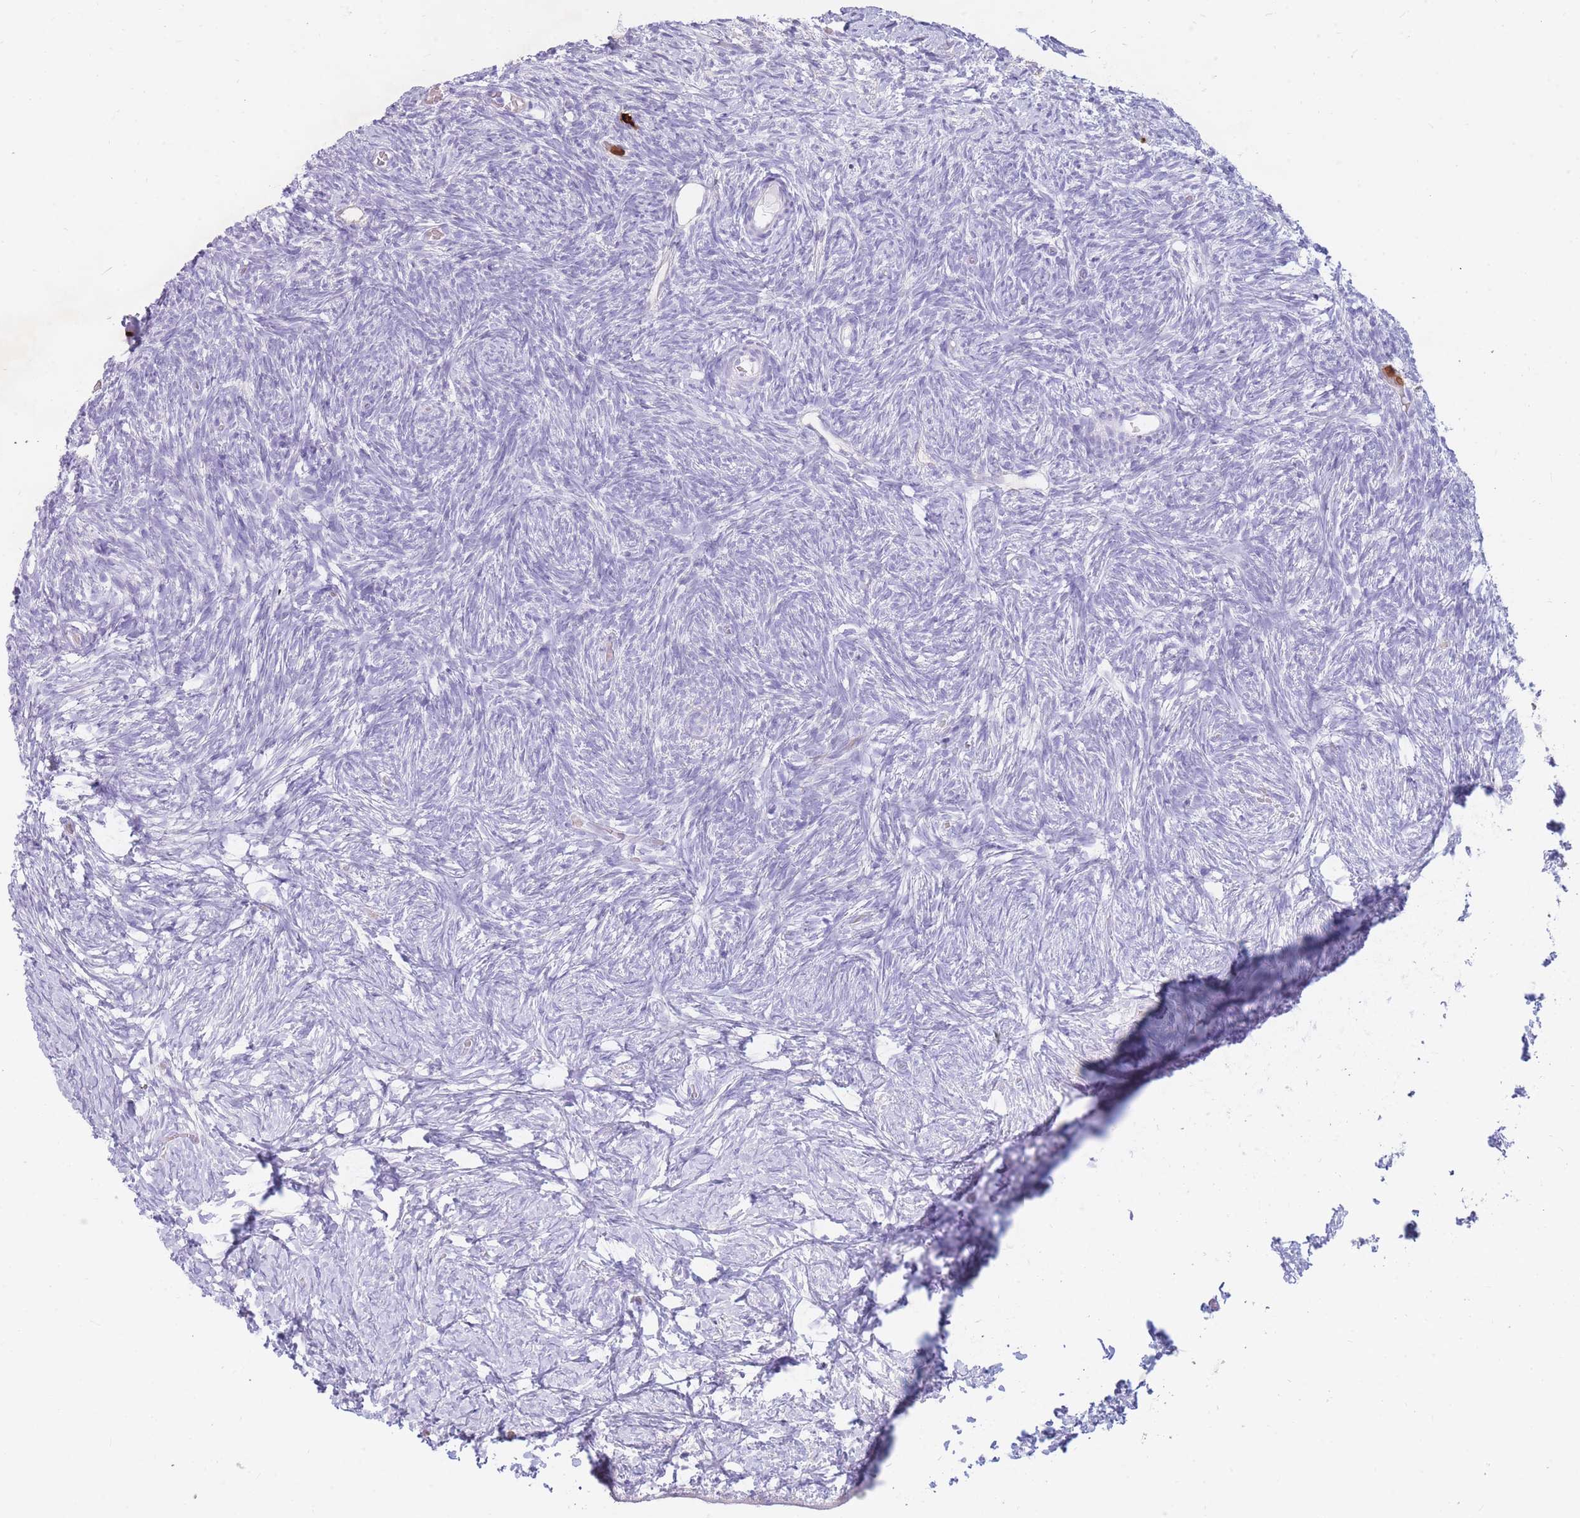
{"staining": {"intensity": "negative", "quantity": "none", "location": "none"}, "tissue": "ovary", "cell_type": "Ovarian stroma cells", "image_type": "normal", "snomed": [{"axis": "morphology", "description": "Normal tissue, NOS"}, {"axis": "topography", "description": "Ovary"}], "caption": "Immunohistochemistry of normal ovary shows no expression in ovarian stroma cells.", "gene": "TPSAB1", "patient": {"sex": "female", "age": 39}}